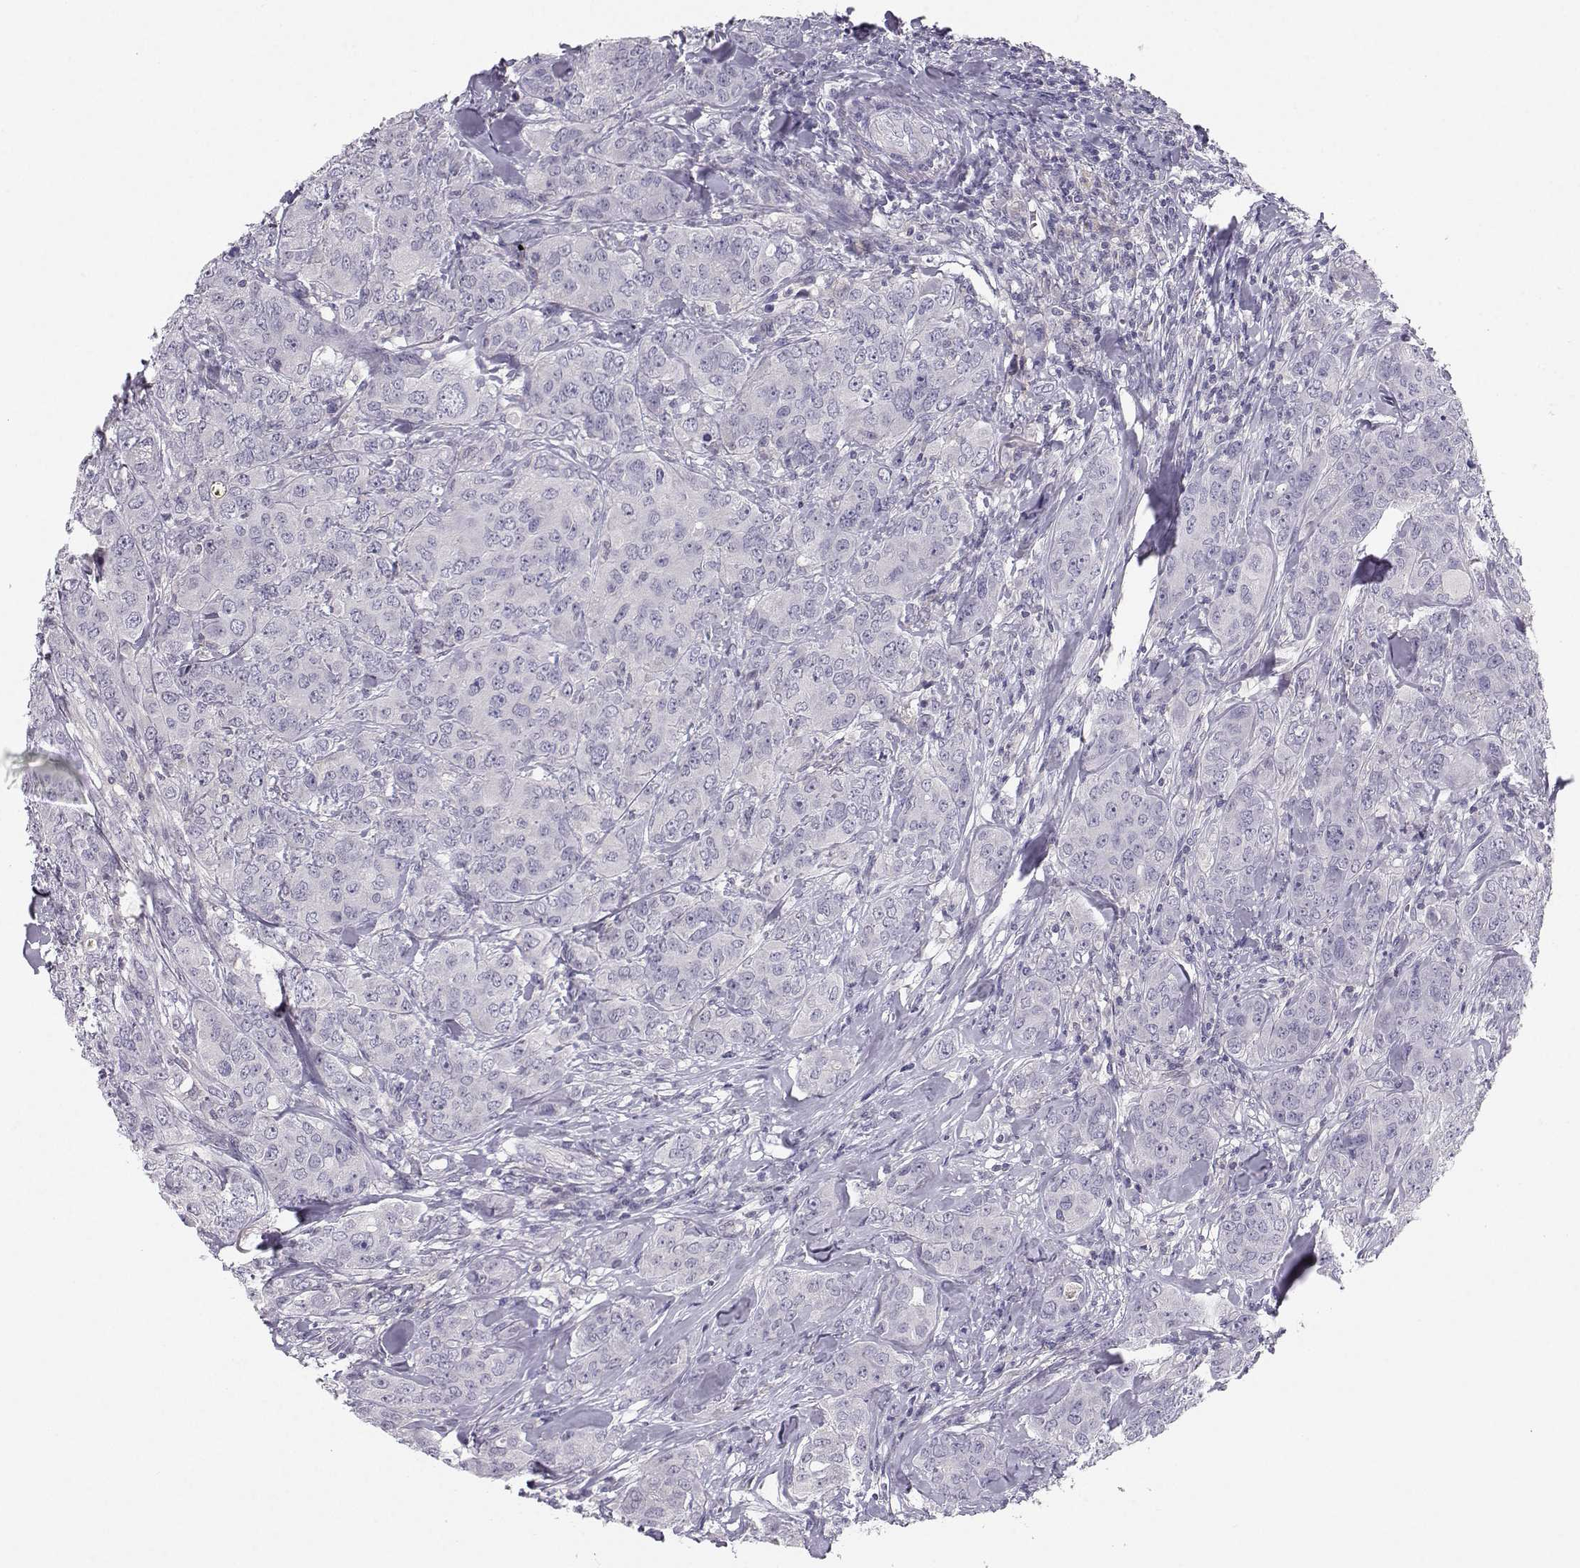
{"staining": {"intensity": "negative", "quantity": "none", "location": "none"}, "tissue": "breast cancer", "cell_type": "Tumor cells", "image_type": "cancer", "snomed": [{"axis": "morphology", "description": "Duct carcinoma"}, {"axis": "topography", "description": "Breast"}], "caption": "Breast cancer (invasive ductal carcinoma) stained for a protein using IHC displays no expression tumor cells.", "gene": "MROH7", "patient": {"sex": "female", "age": 43}}